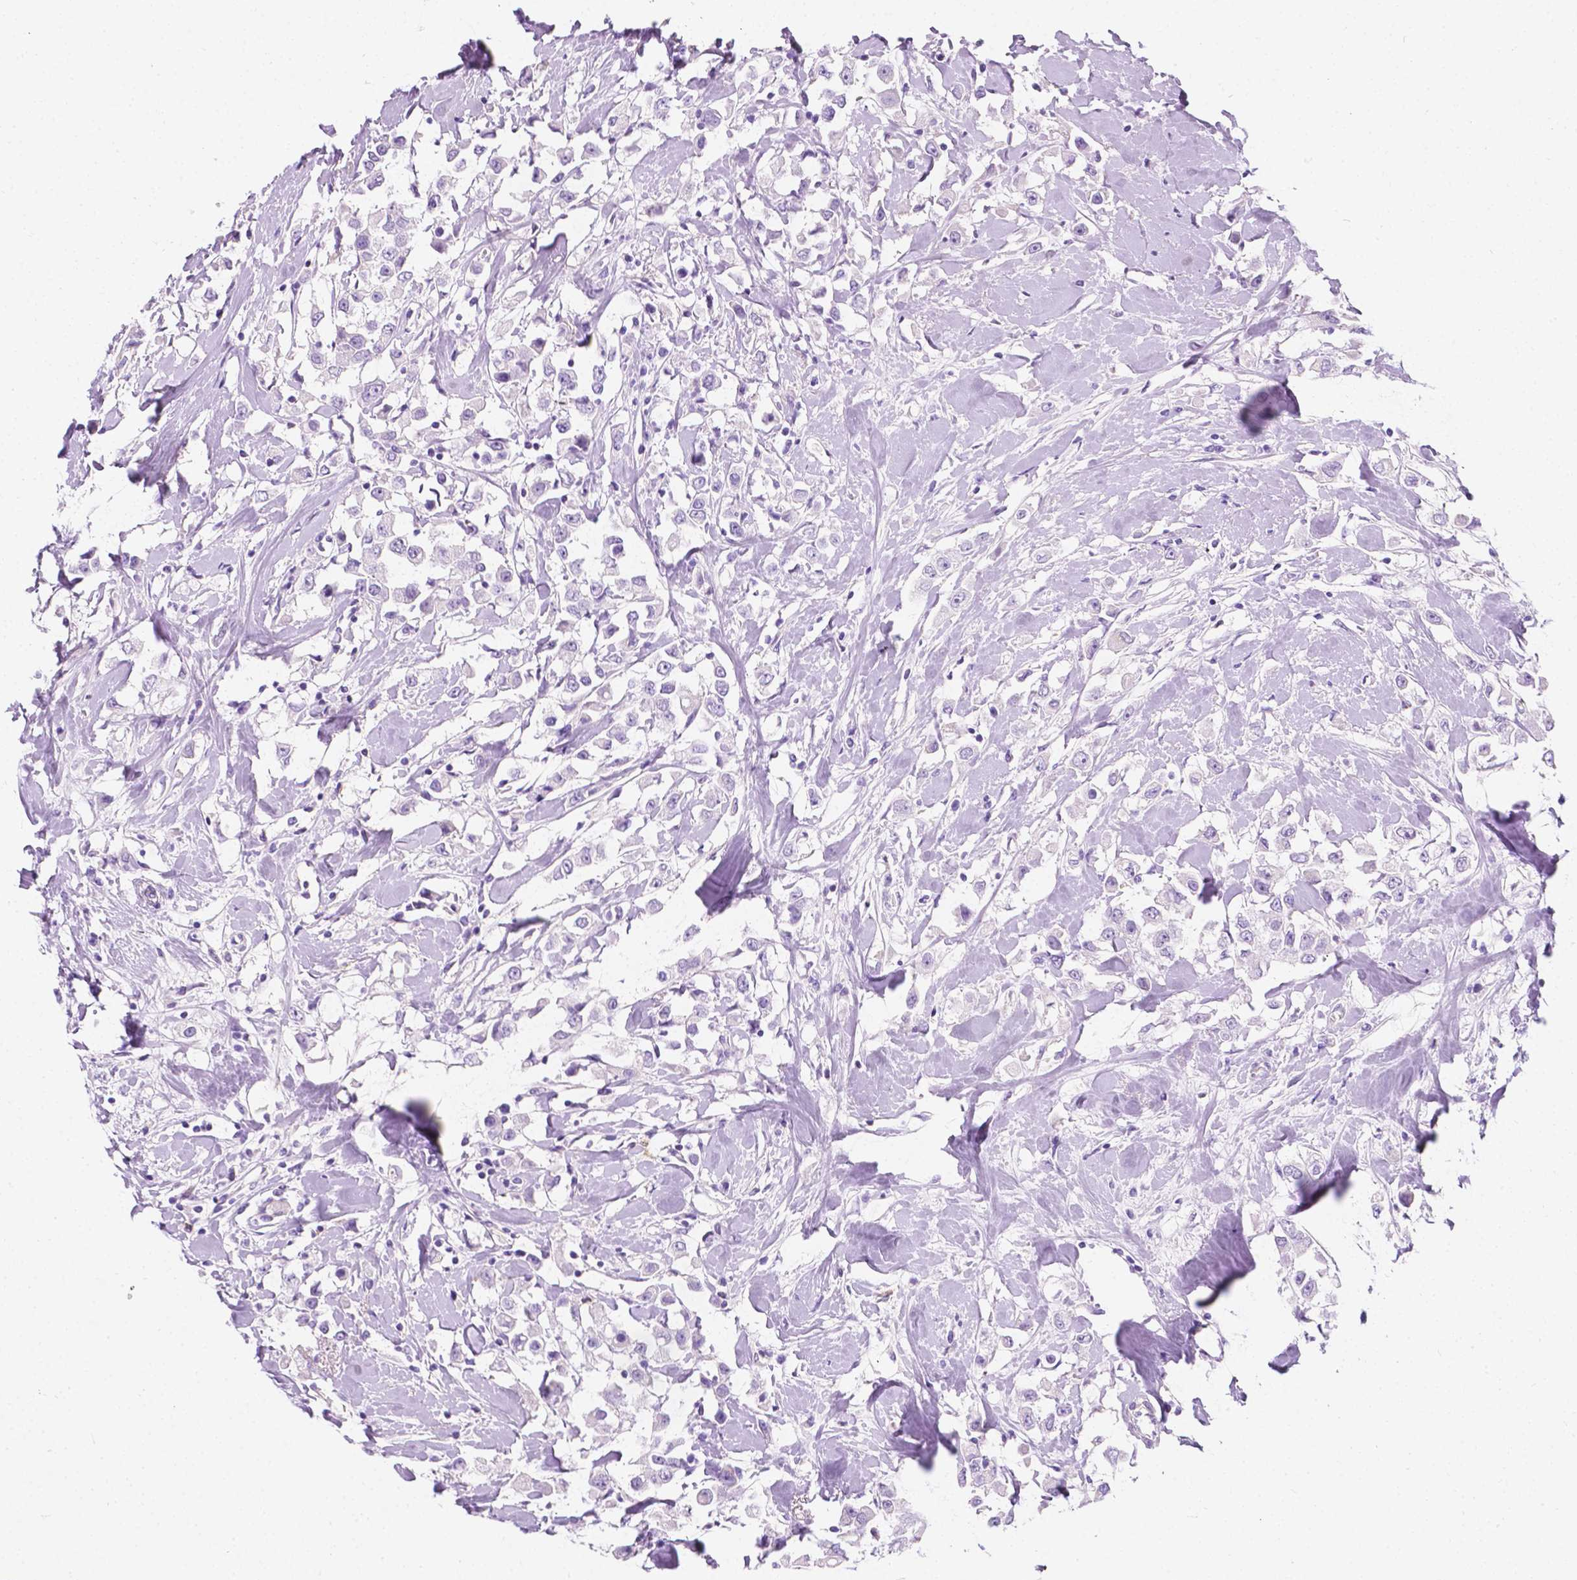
{"staining": {"intensity": "negative", "quantity": "none", "location": "none"}, "tissue": "breast cancer", "cell_type": "Tumor cells", "image_type": "cancer", "snomed": [{"axis": "morphology", "description": "Duct carcinoma"}, {"axis": "topography", "description": "Breast"}], "caption": "Protein analysis of breast intraductal carcinoma reveals no significant positivity in tumor cells.", "gene": "GNAO1", "patient": {"sex": "female", "age": 61}}